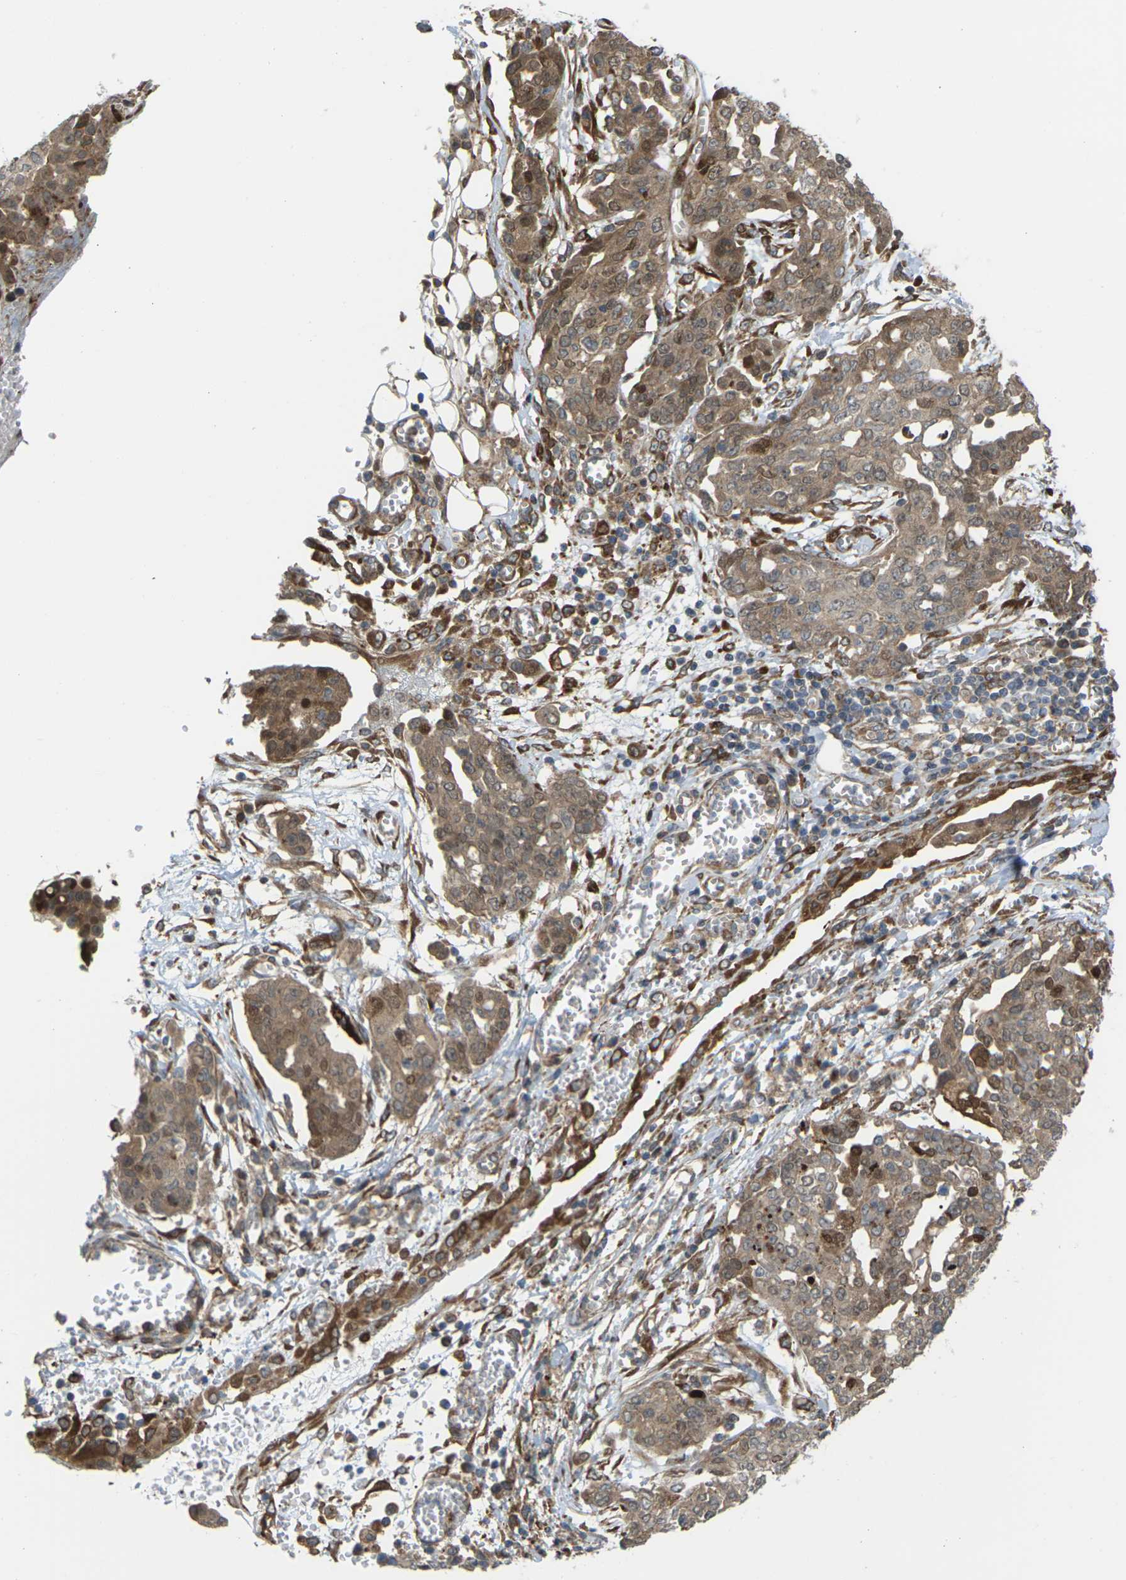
{"staining": {"intensity": "moderate", "quantity": ">75%", "location": "cytoplasmic/membranous,nuclear"}, "tissue": "ovarian cancer", "cell_type": "Tumor cells", "image_type": "cancer", "snomed": [{"axis": "morphology", "description": "Cystadenocarcinoma, serous, NOS"}, {"axis": "topography", "description": "Soft tissue"}, {"axis": "topography", "description": "Ovary"}], "caption": "Immunohistochemistry (DAB) staining of serous cystadenocarcinoma (ovarian) reveals moderate cytoplasmic/membranous and nuclear protein expression in about >75% of tumor cells.", "gene": "ROBO1", "patient": {"sex": "female", "age": 57}}